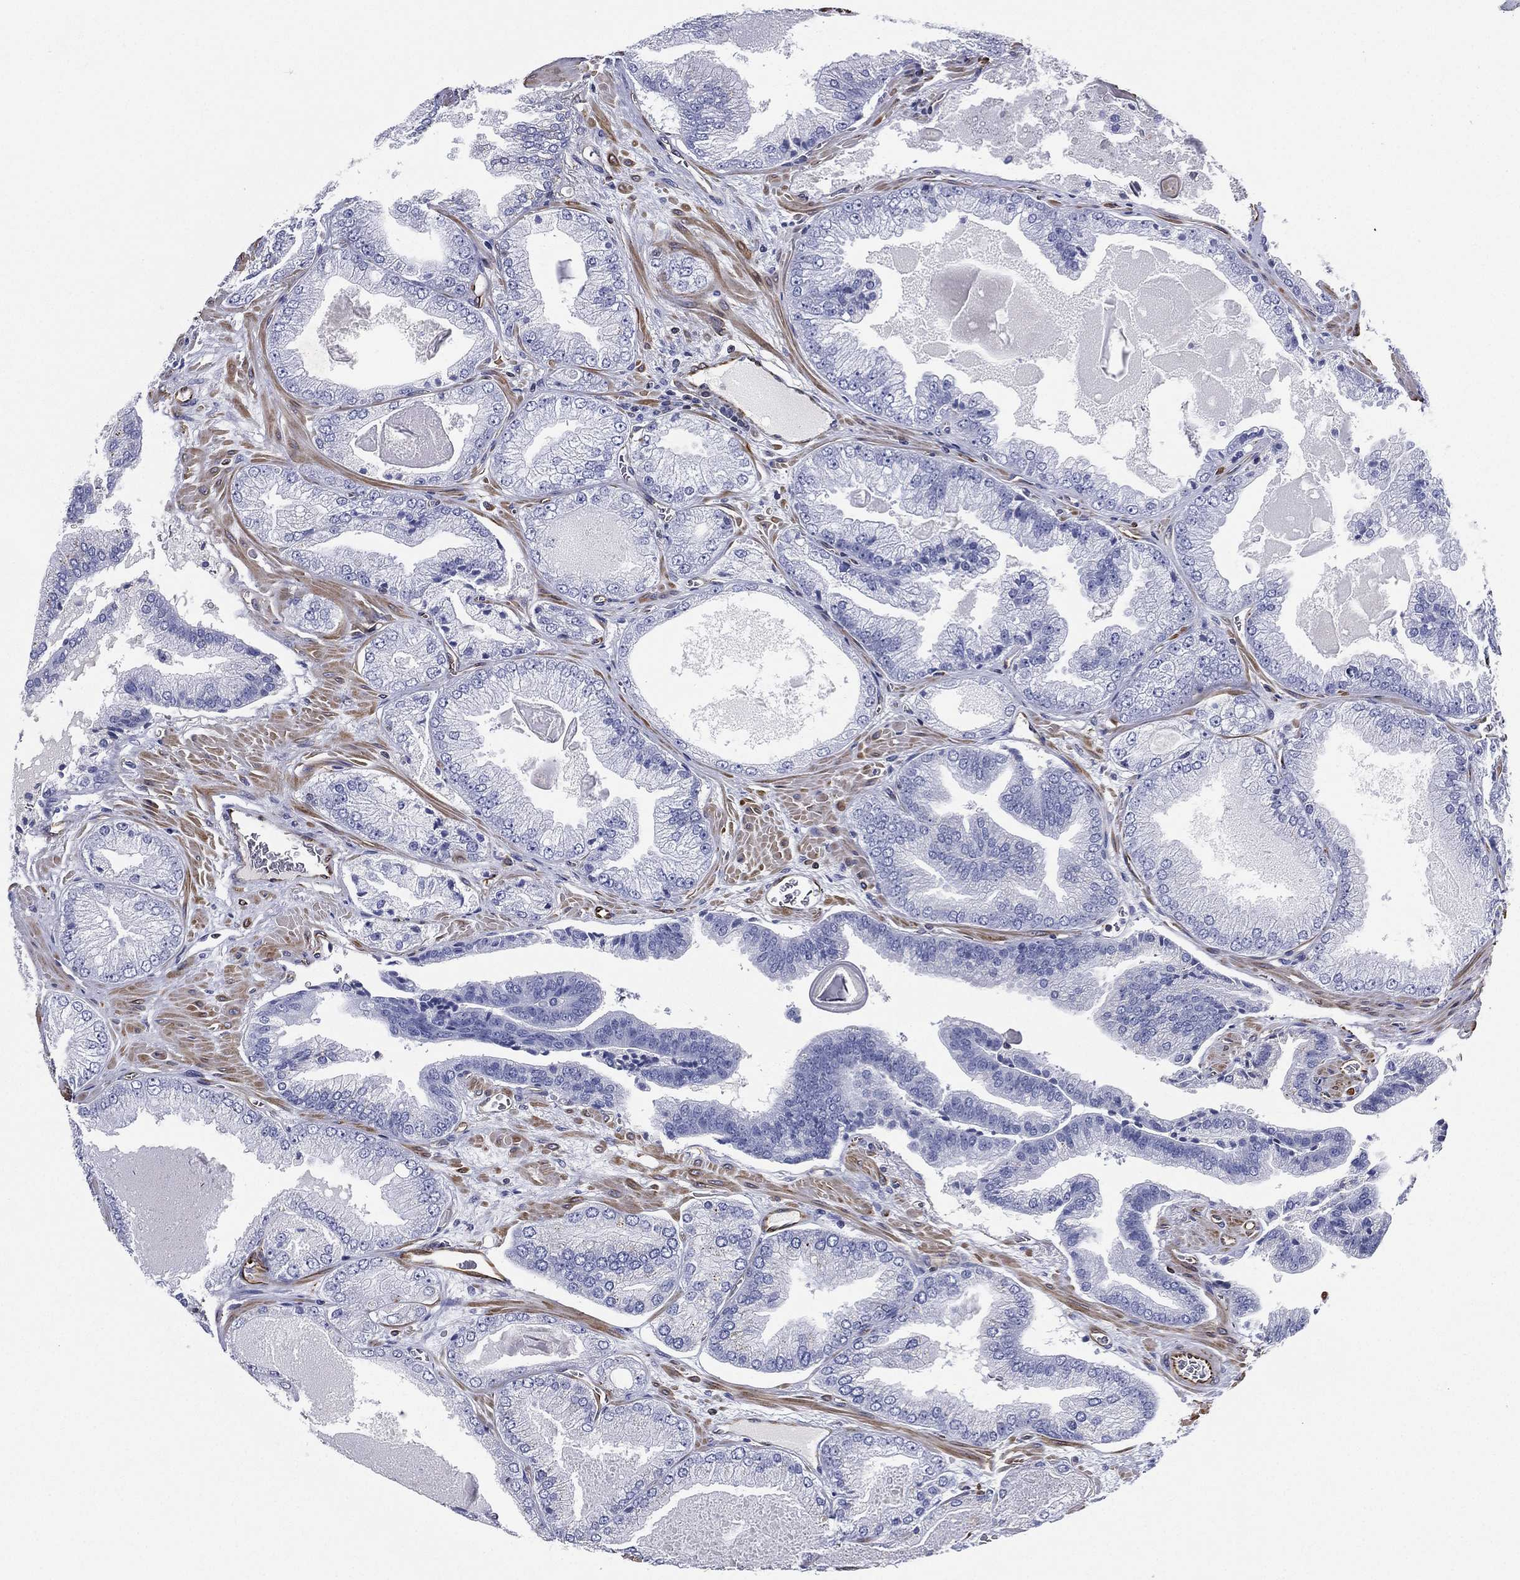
{"staining": {"intensity": "negative", "quantity": "none", "location": "none"}, "tissue": "prostate cancer", "cell_type": "Tumor cells", "image_type": "cancer", "snomed": [{"axis": "morphology", "description": "Adenocarcinoma, Low grade"}, {"axis": "topography", "description": "Prostate"}], "caption": "This is an IHC histopathology image of adenocarcinoma (low-grade) (prostate). There is no positivity in tumor cells.", "gene": "MAS1", "patient": {"sex": "male", "age": 72}}